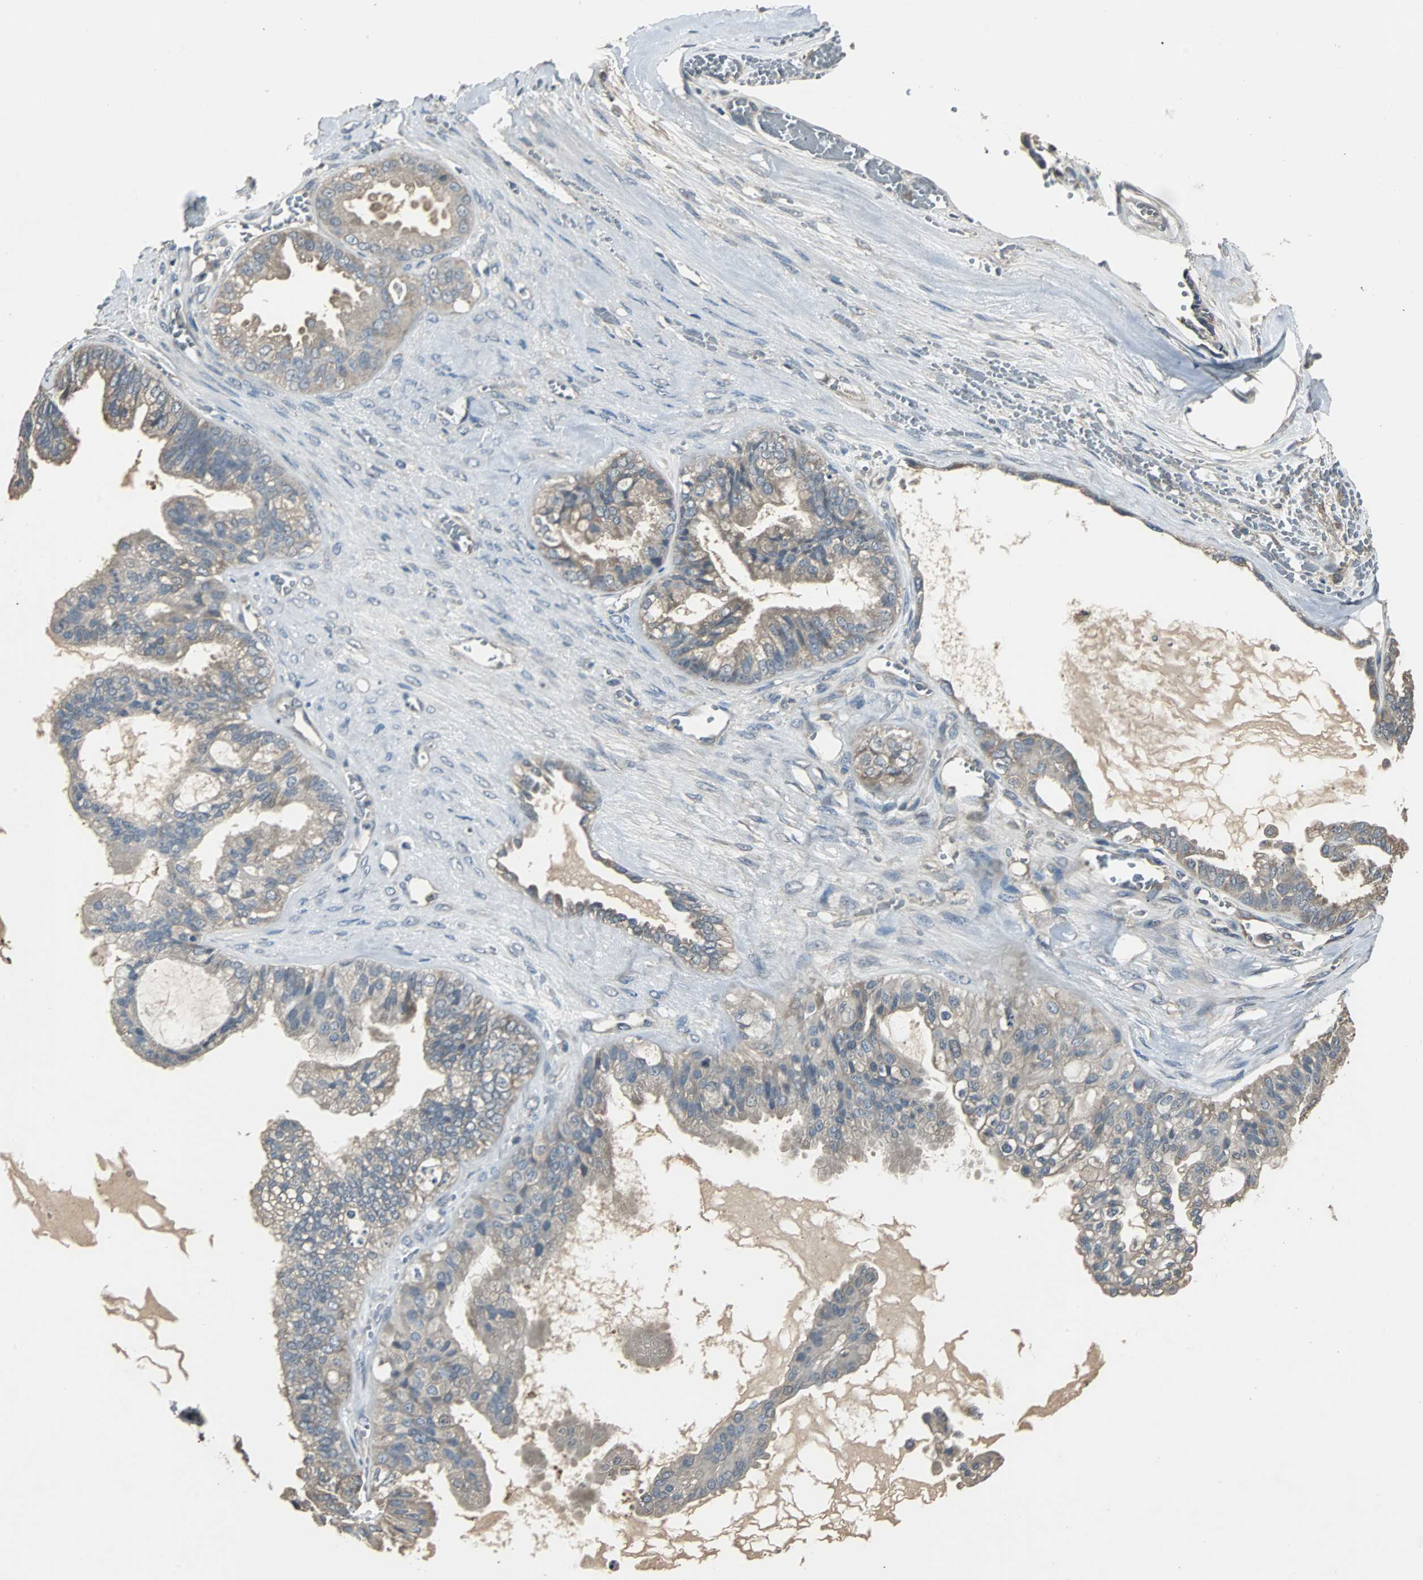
{"staining": {"intensity": "weak", "quantity": "25%-75%", "location": "cytoplasmic/membranous"}, "tissue": "ovarian cancer", "cell_type": "Tumor cells", "image_type": "cancer", "snomed": [{"axis": "morphology", "description": "Carcinoma, NOS"}, {"axis": "morphology", "description": "Carcinoma, endometroid"}, {"axis": "topography", "description": "Ovary"}], "caption": "Protein analysis of carcinoma (ovarian) tissue demonstrates weak cytoplasmic/membranous staining in approximately 25%-75% of tumor cells.", "gene": "ABHD2", "patient": {"sex": "female", "age": 50}}